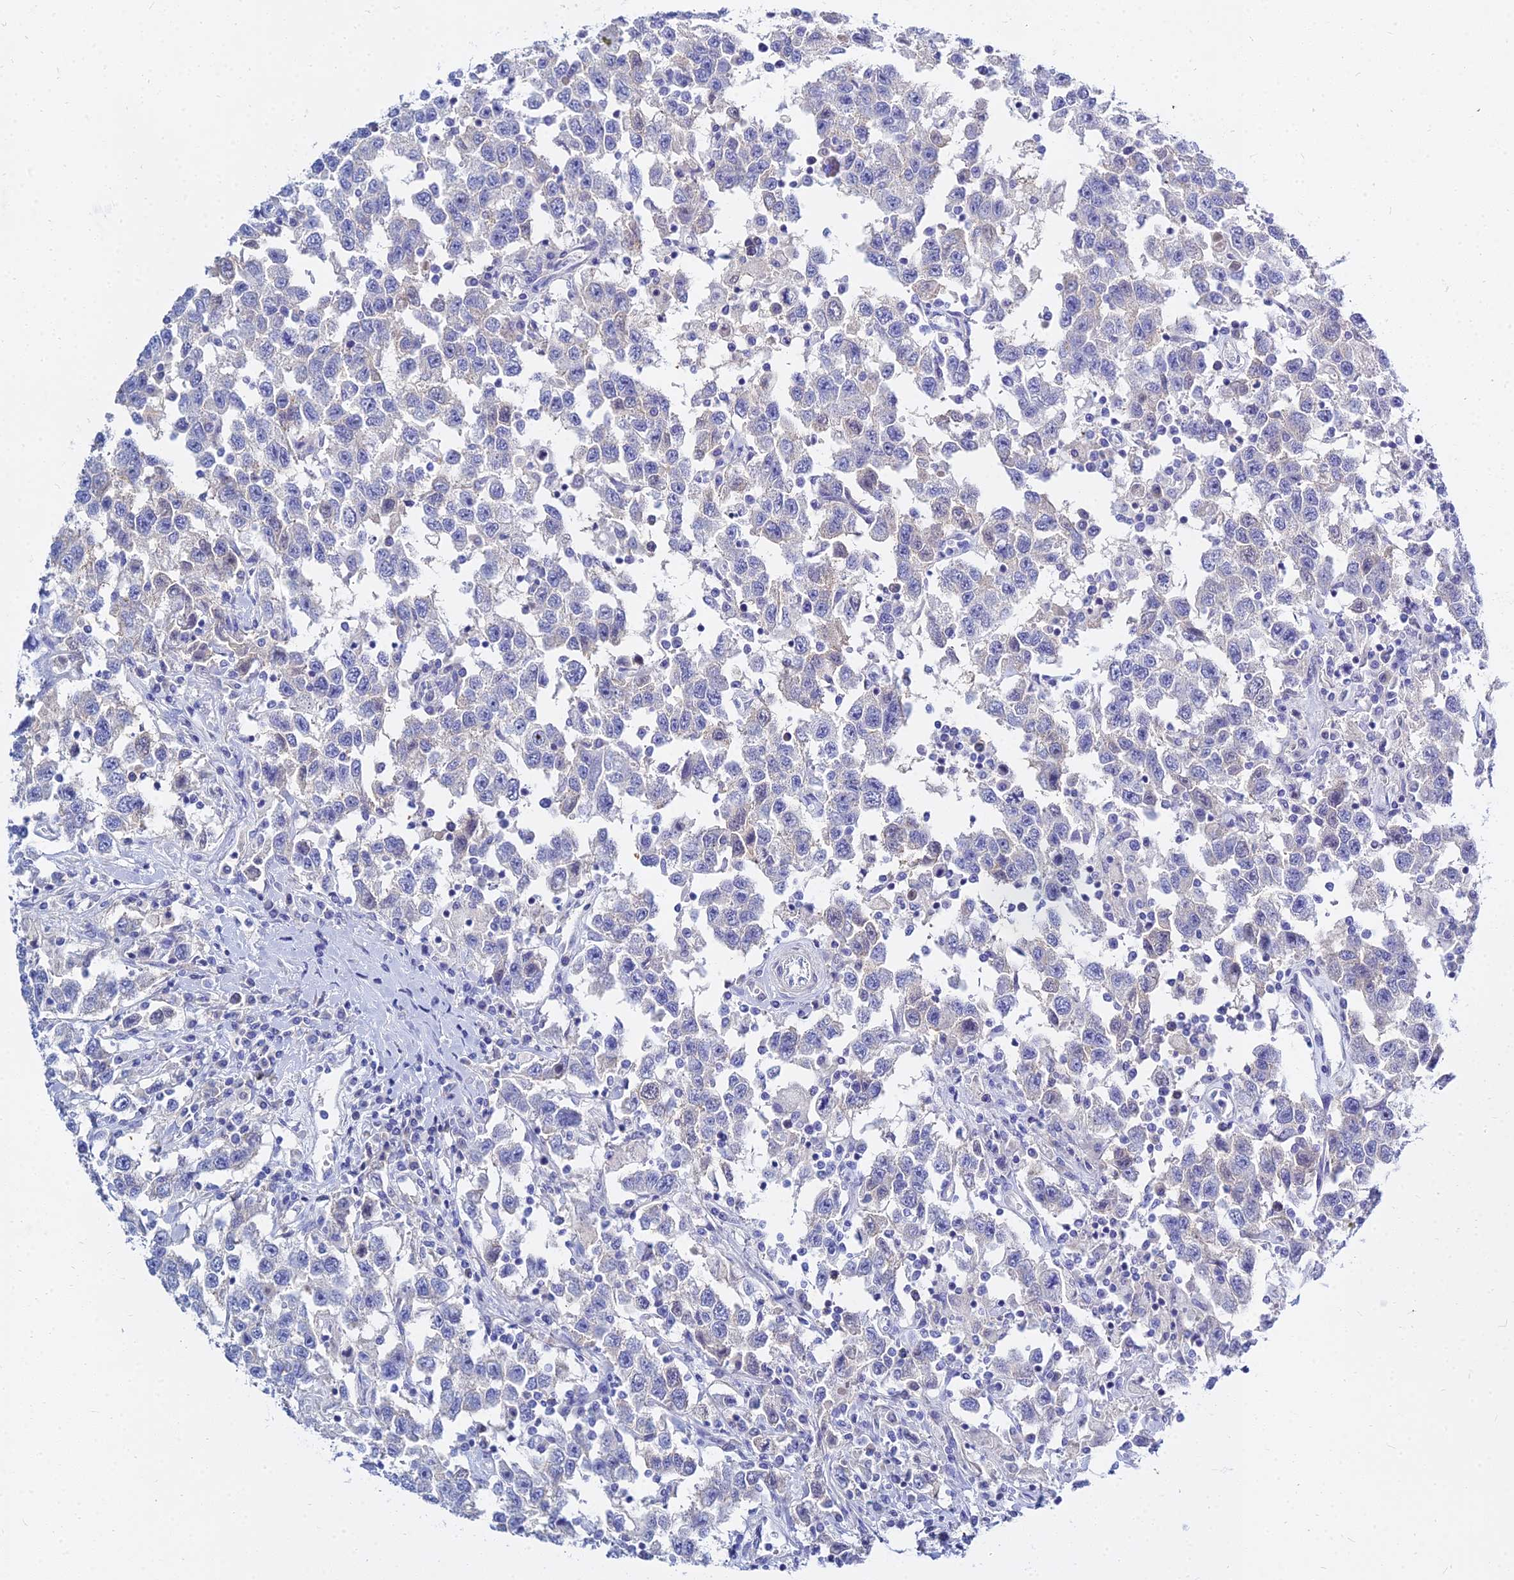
{"staining": {"intensity": "negative", "quantity": "none", "location": "none"}, "tissue": "testis cancer", "cell_type": "Tumor cells", "image_type": "cancer", "snomed": [{"axis": "morphology", "description": "Seminoma, NOS"}, {"axis": "topography", "description": "Testis"}], "caption": "High power microscopy histopathology image of an immunohistochemistry (IHC) histopathology image of testis cancer, revealing no significant staining in tumor cells.", "gene": "ZNF552", "patient": {"sex": "male", "age": 41}}